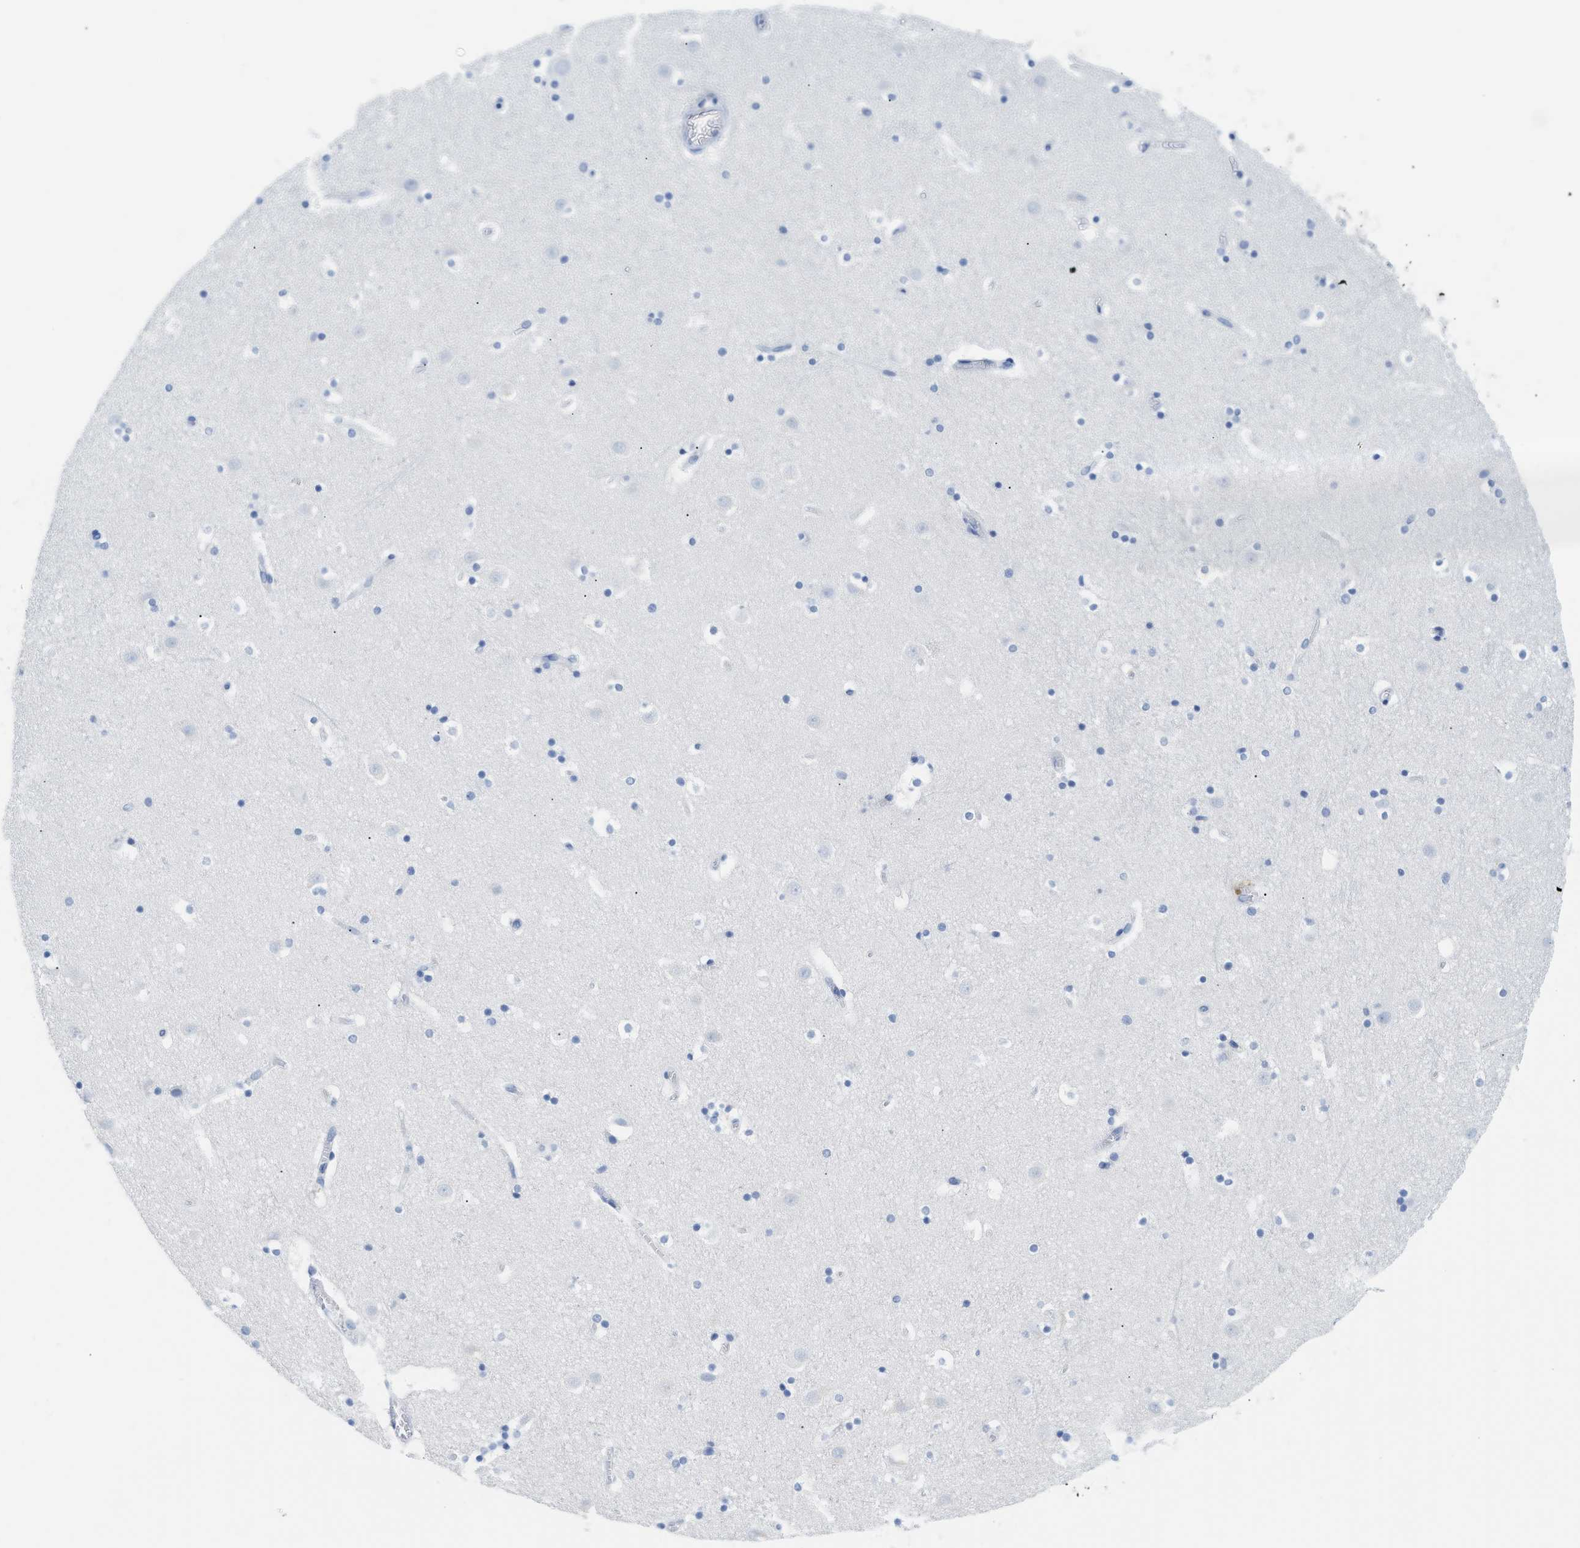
{"staining": {"intensity": "negative", "quantity": "none", "location": "none"}, "tissue": "caudate", "cell_type": "Glial cells", "image_type": "normal", "snomed": [{"axis": "morphology", "description": "Normal tissue, NOS"}, {"axis": "topography", "description": "Lateral ventricle wall"}], "caption": "Immunohistochemistry micrograph of benign caudate: human caudate stained with DAB reveals no significant protein expression in glial cells.", "gene": "PAPPA", "patient": {"sex": "male", "age": 45}}